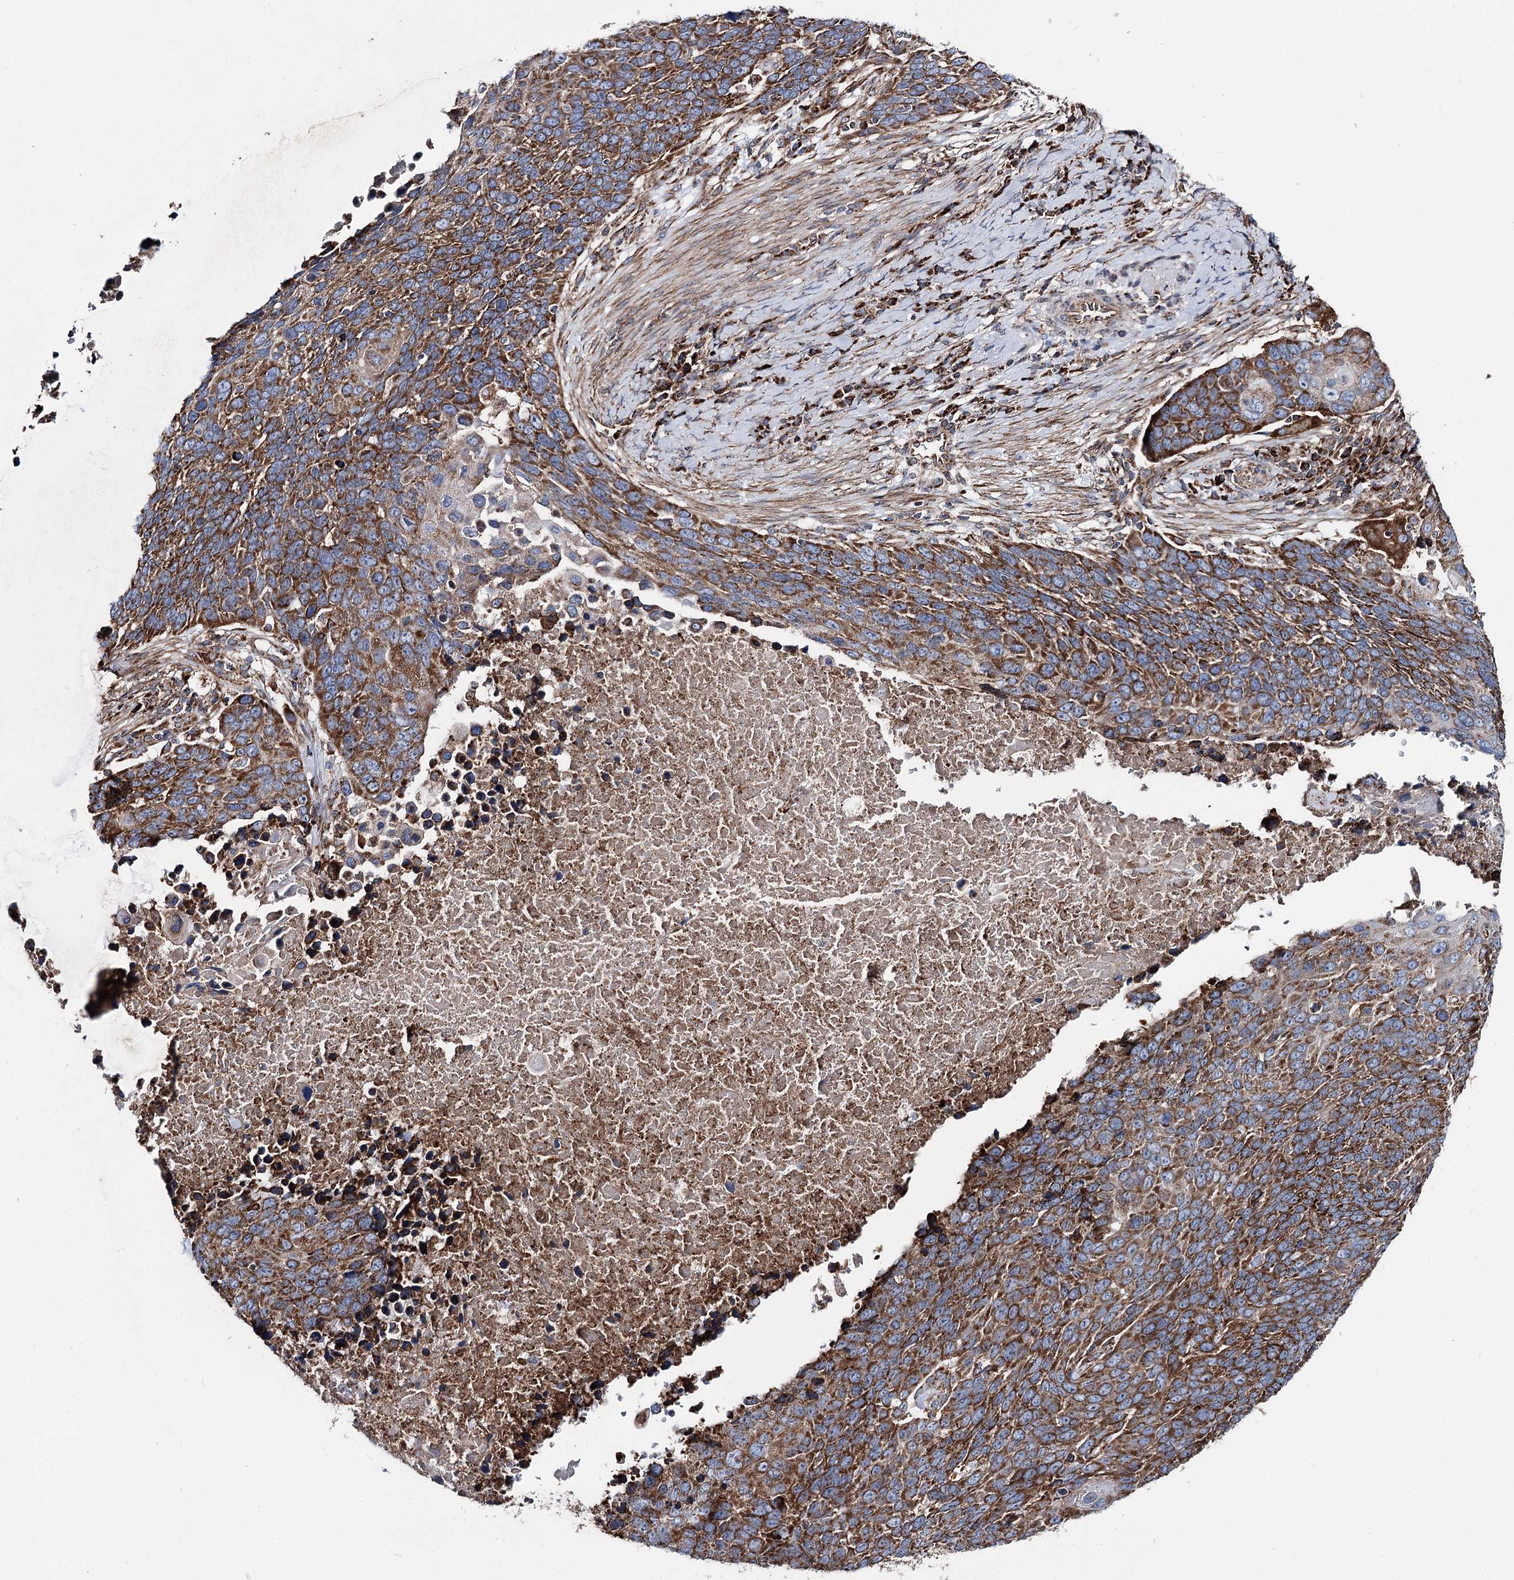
{"staining": {"intensity": "moderate", "quantity": ">75%", "location": "cytoplasmic/membranous"}, "tissue": "lung cancer", "cell_type": "Tumor cells", "image_type": "cancer", "snomed": [{"axis": "morphology", "description": "Normal tissue, NOS"}, {"axis": "morphology", "description": "Squamous cell carcinoma, NOS"}, {"axis": "topography", "description": "Lymph node"}, {"axis": "topography", "description": "Lung"}], "caption": "Protein staining of squamous cell carcinoma (lung) tissue exhibits moderate cytoplasmic/membranous positivity in about >75% of tumor cells. The staining was performed using DAB (3,3'-diaminobenzidine), with brown indicating positive protein expression. Nuclei are stained blue with hematoxylin.", "gene": "MSANTD2", "patient": {"sex": "male", "age": 66}}